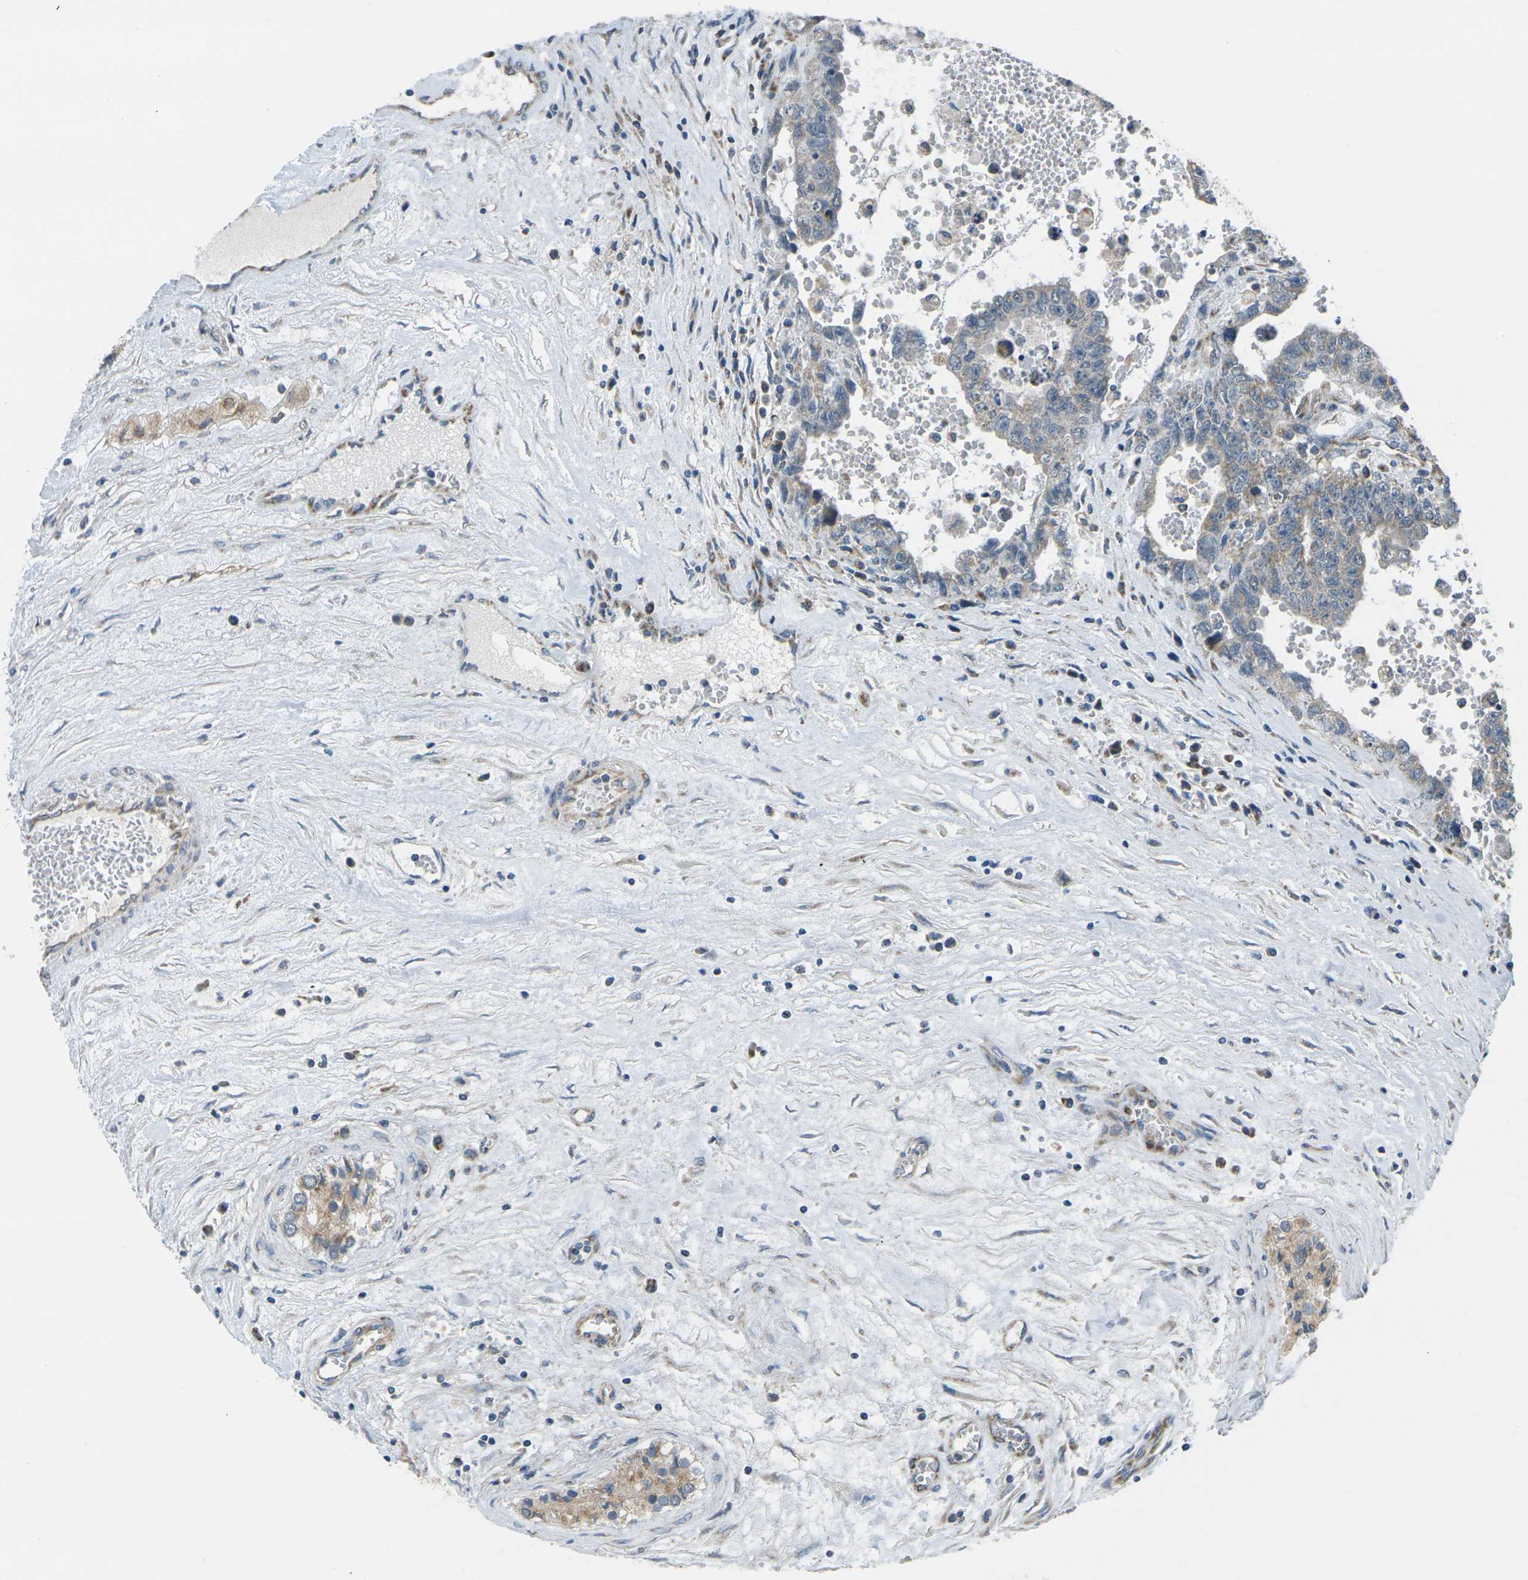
{"staining": {"intensity": "weak", "quantity": "25%-75%", "location": "cytoplasmic/membranous"}, "tissue": "testis cancer", "cell_type": "Tumor cells", "image_type": "cancer", "snomed": [{"axis": "morphology", "description": "Carcinoma, Embryonal, NOS"}, {"axis": "topography", "description": "Testis"}], "caption": "A brown stain shows weak cytoplasmic/membranous expression of a protein in human testis cancer tumor cells. (DAB (3,3'-diaminobenzidine) IHC, brown staining for protein, blue staining for nuclei).", "gene": "TMEM120B", "patient": {"sex": "male", "age": 28}}